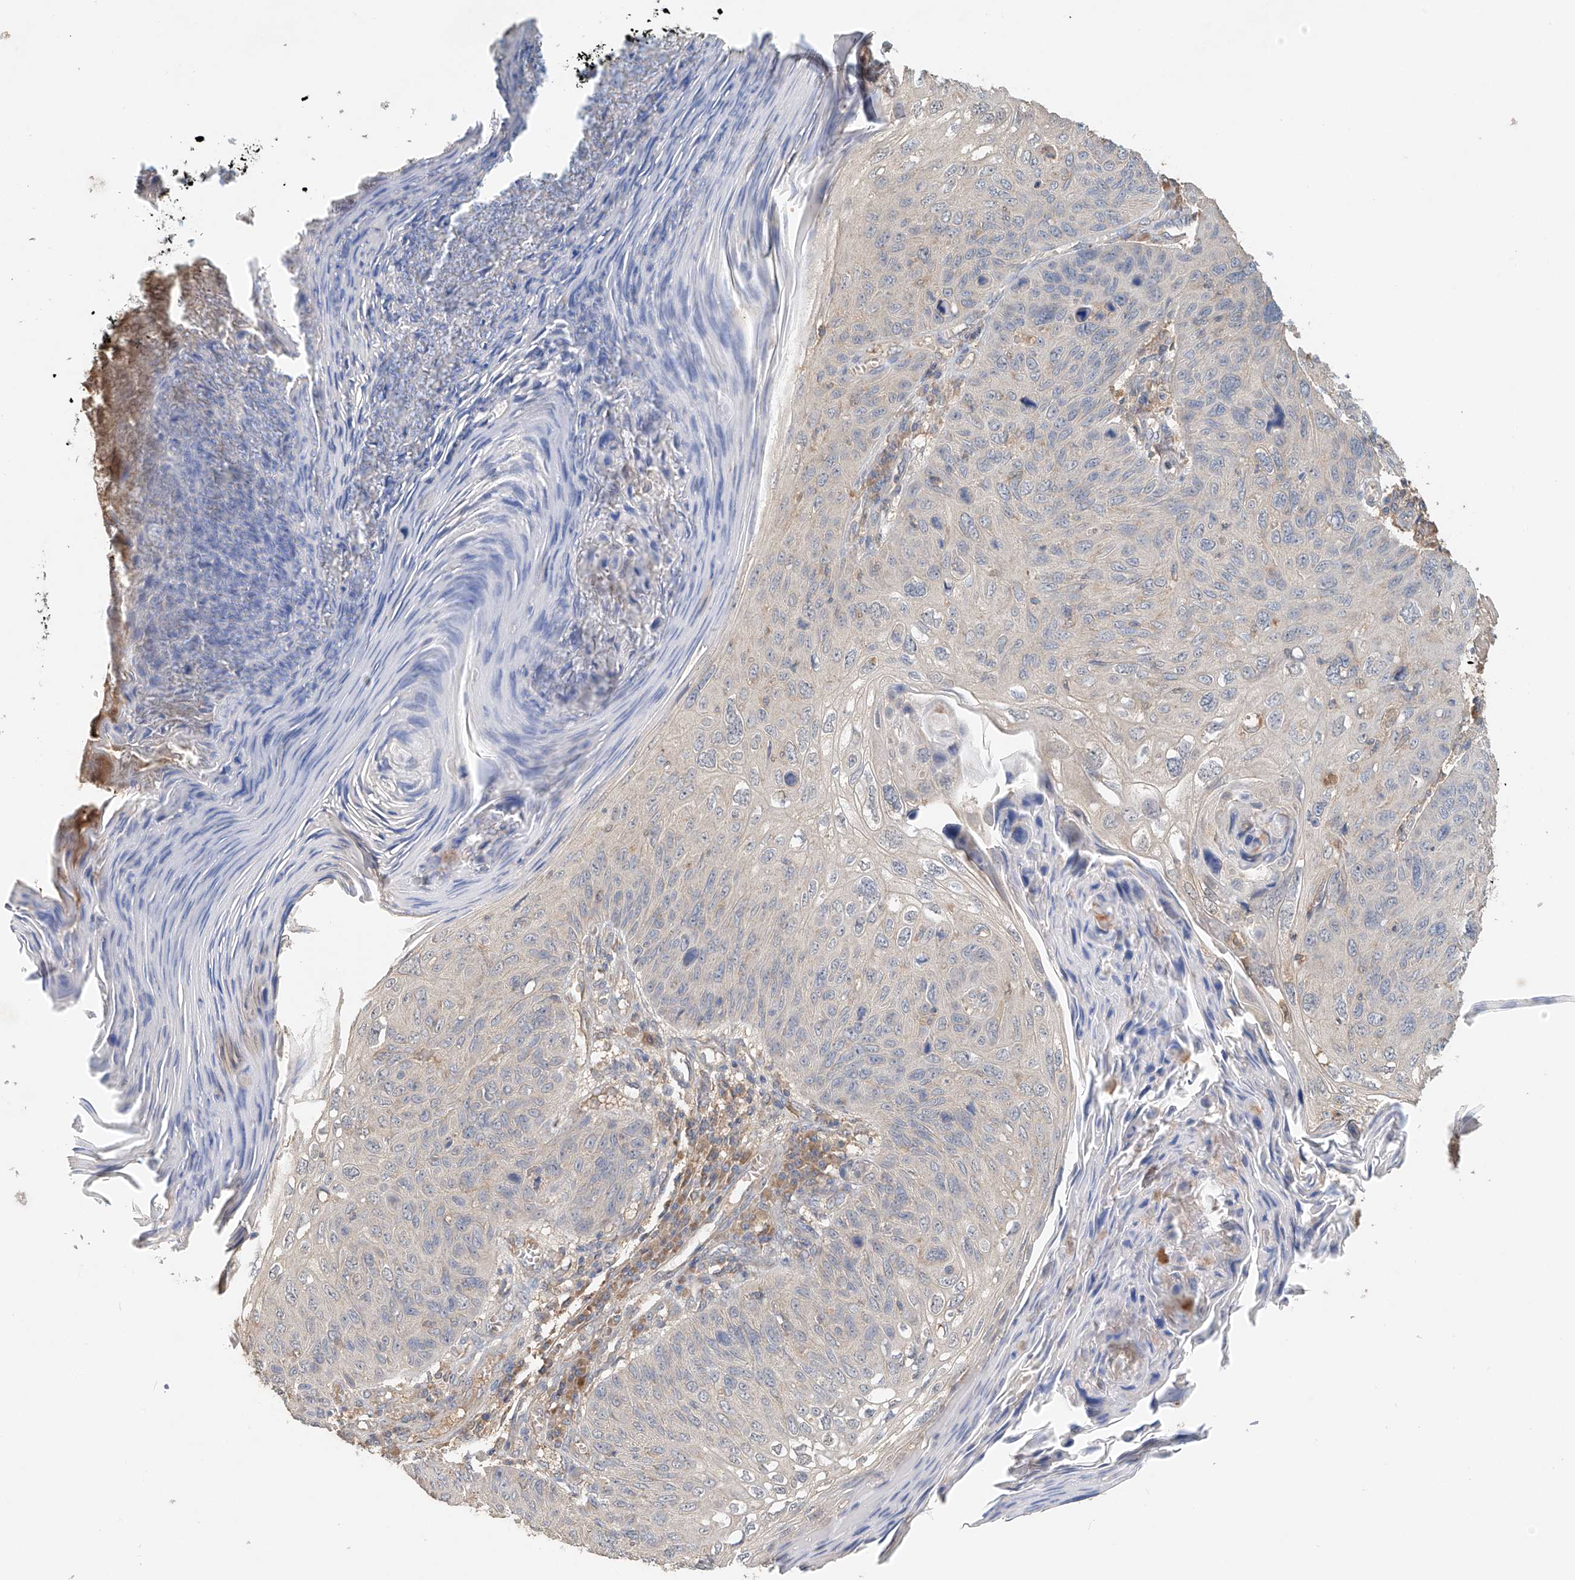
{"staining": {"intensity": "negative", "quantity": "none", "location": "none"}, "tissue": "skin cancer", "cell_type": "Tumor cells", "image_type": "cancer", "snomed": [{"axis": "morphology", "description": "Squamous cell carcinoma, NOS"}, {"axis": "topography", "description": "Skin"}], "caption": "This micrograph is of skin cancer (squamous cell carcinoma) stained with immunohistochemistry (IHC) to label a protein in brown with the nuclei are counter-stained blue. There is no staining in tumor cells.", "gene": "GNB1L", "patient": {"sex": "female", "age": 90}}